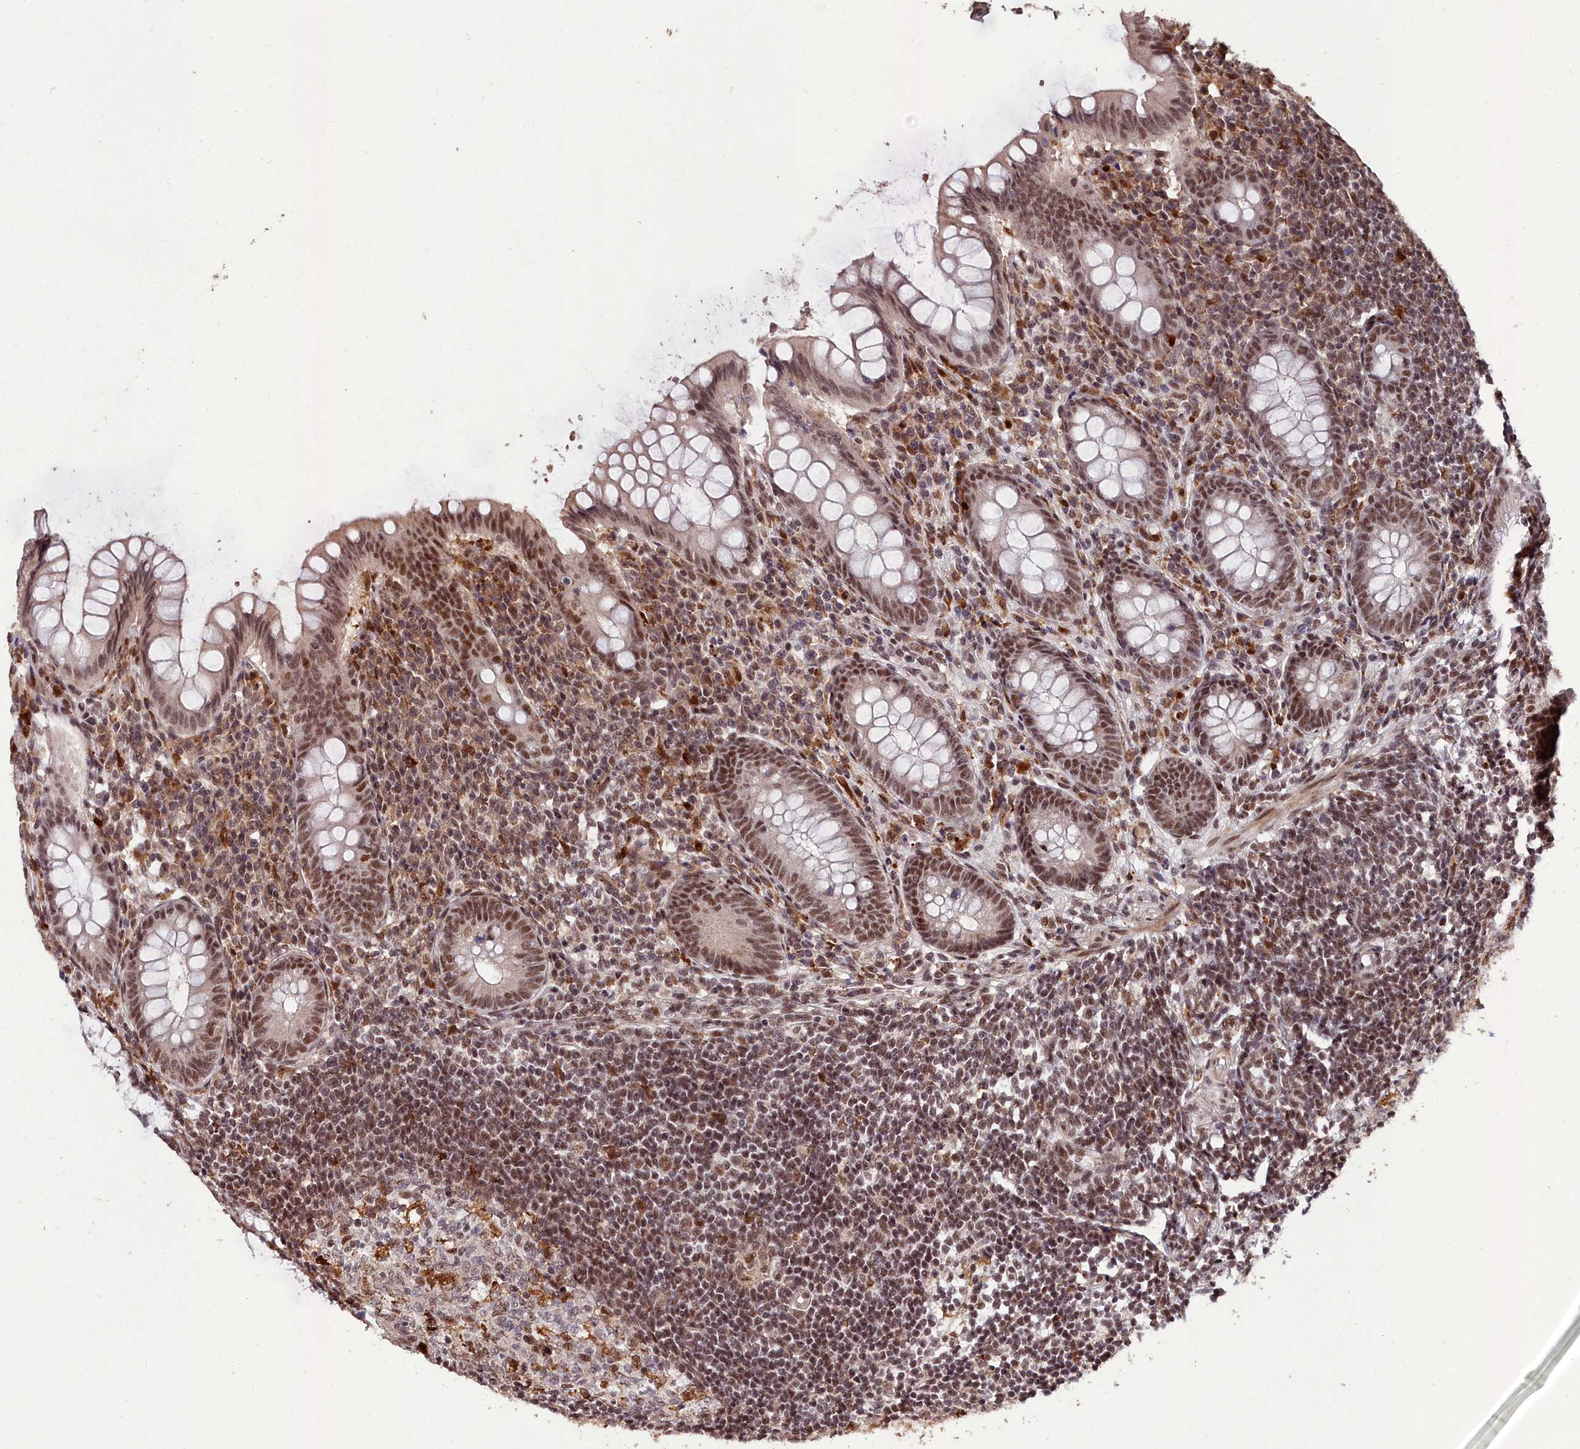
{"staining": {"intensity": "moderate", "quantity": ">75%", "location": "cytoplasmic/membranous,nuclear"}, "tissue": "appendix", "cell_type": "Glandular cells", "image_type": "normal", "snomed": [{"axis": "morphology", "description": "Normal tissue, NOS"}, {"axis": "topography", "description": "Appendix"}], "caption": "High-power microscopy captured an IHC micrograph of normal appendix, revealing moderate cytoplasmic/membranous,nuclear expression in approximately >75% of glandular cells. (DAB (3,3'-diaminobenzidine) = brown stain, brightfield microscopy at high magnification).", "gene": "CXXC1", "patient": {"sex": "female", "age": 33}}